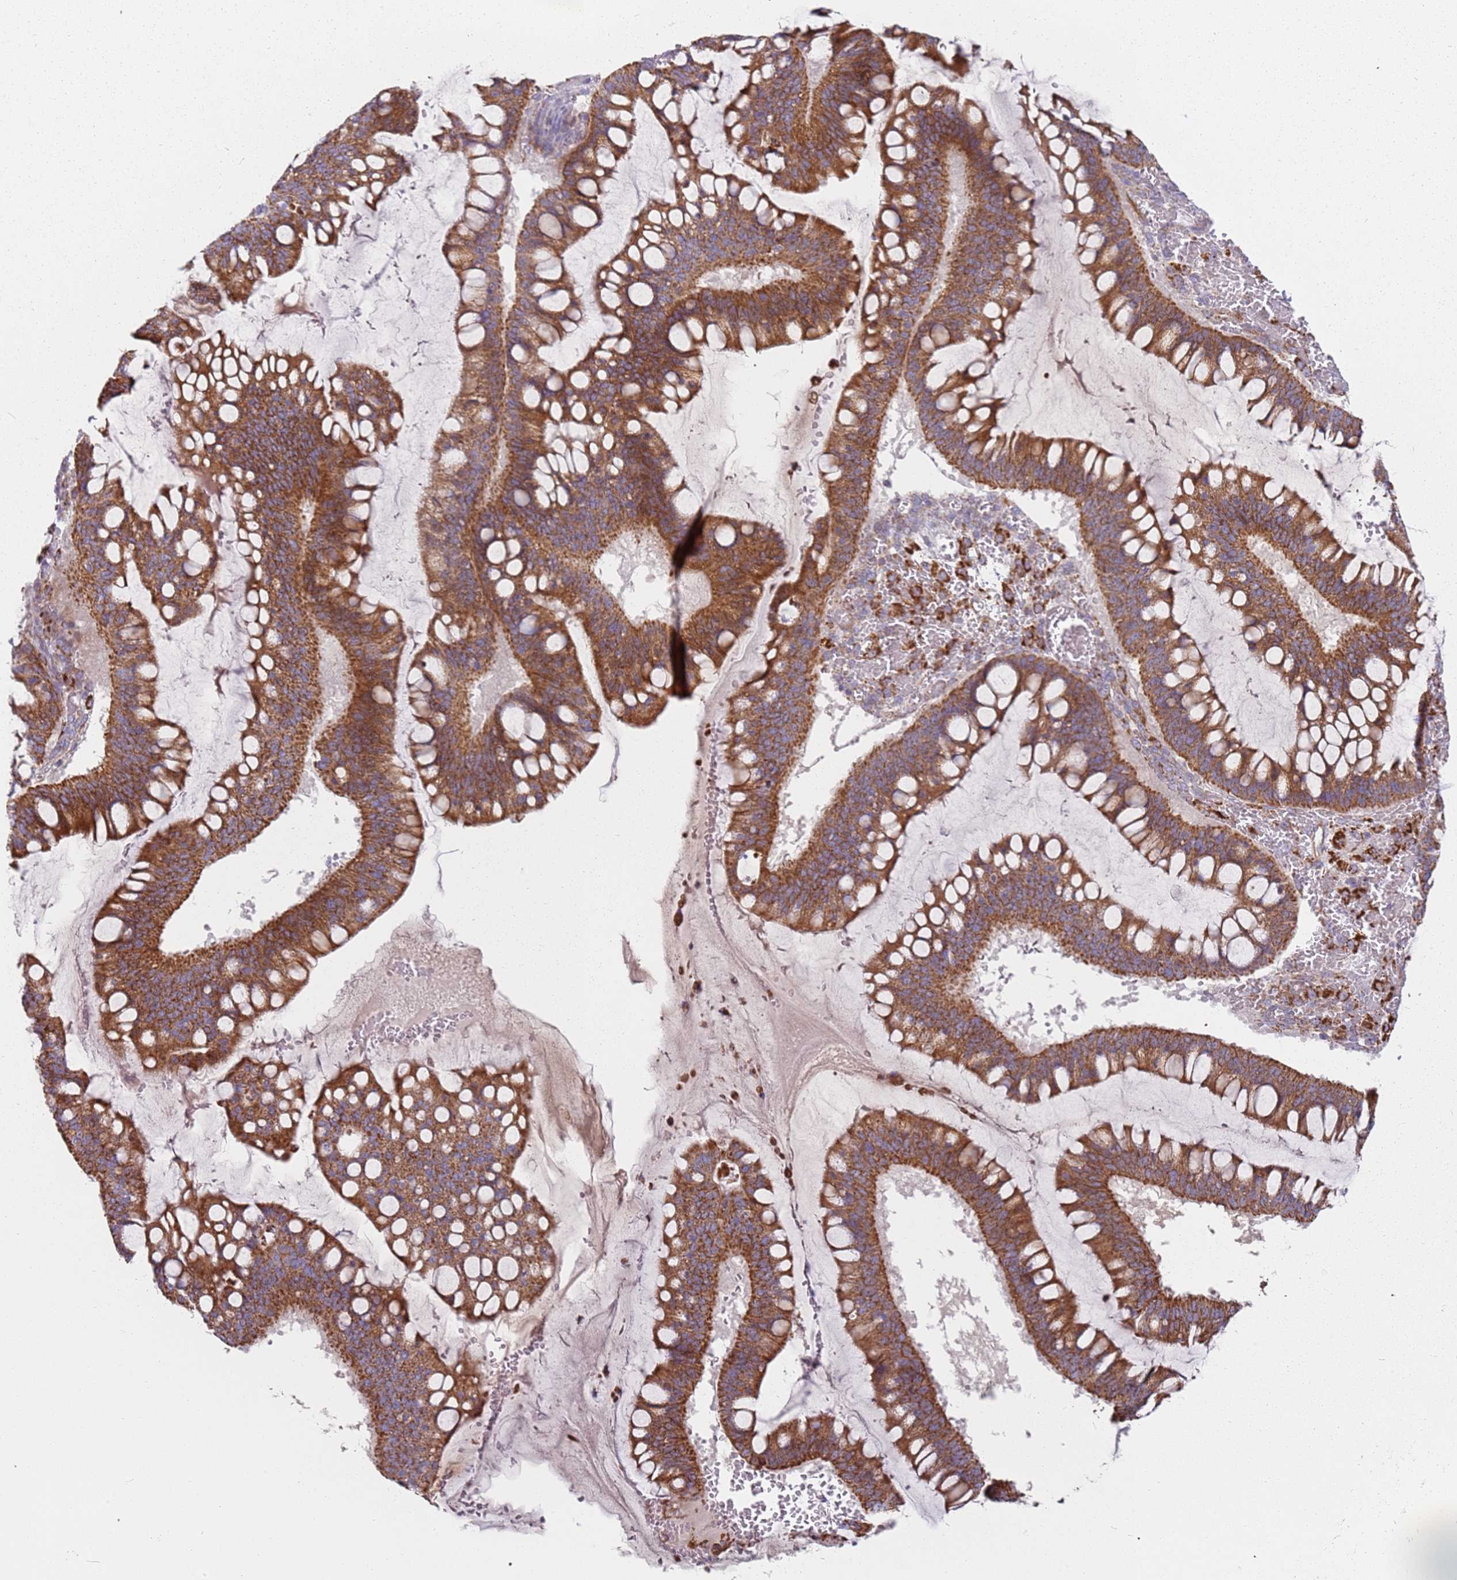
{"staining": {"intensity": "moderate", "quantity": ">75%", "location": "cytoplasmic/membranous"}, "tissue": "ovarian cancer", "cell_type": "Tumor cells", "image_type": "cancer", "snomed": [{"axis": "morphology", "description": "Cystadenocarcinoma, mucinous, NOS"}, {"axis": "topography", "description": "Ovary"}], "caption": "Immunohistochemistry (IHC) of ovarian mucinous cystadenocarcinoma demonstrates medium levels of moderate cytoplasmic/membranous staining in approximately >75% of tumor cells.", "gene": "ALS2", "patient": {"sex": "female", "age": 73}}